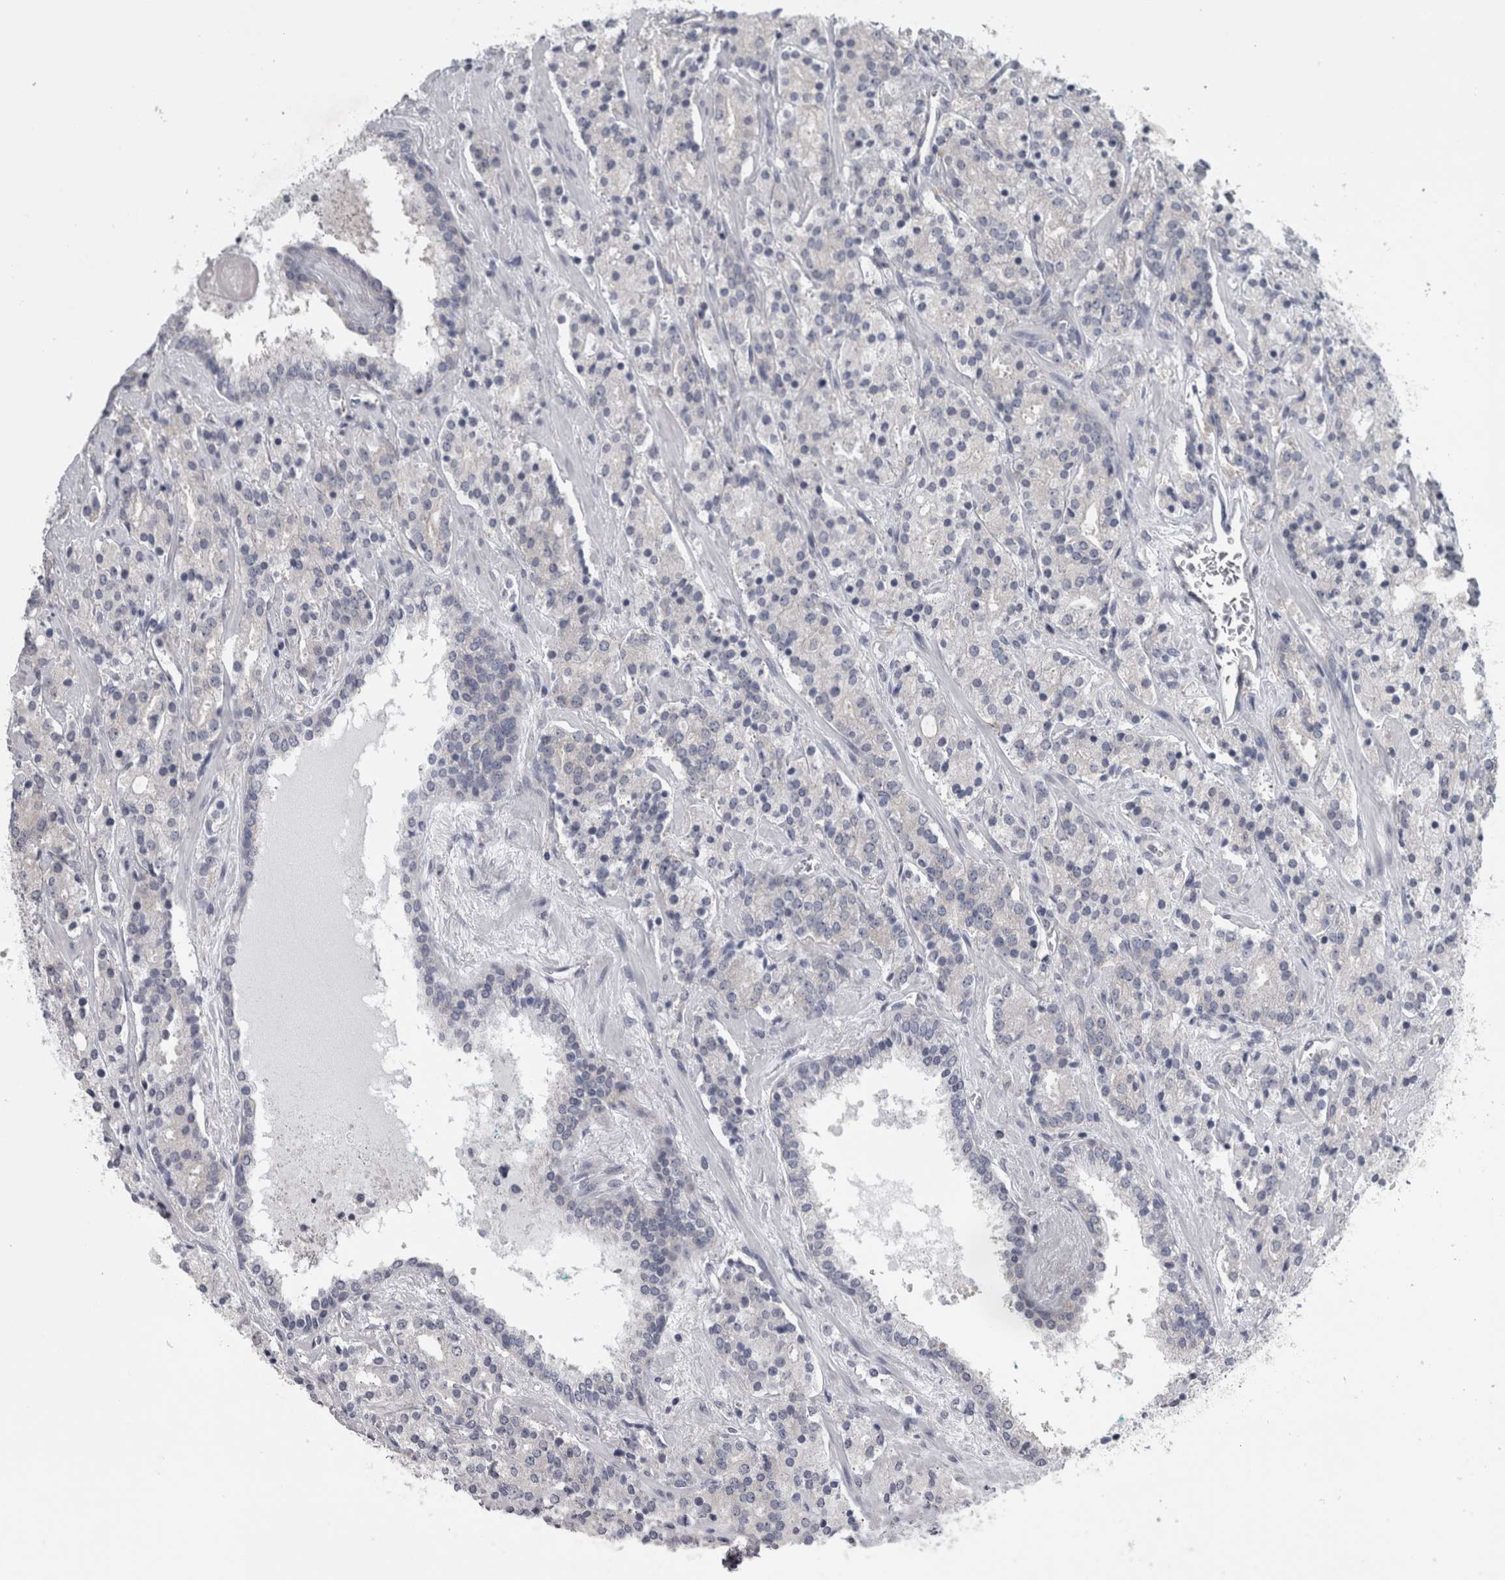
{"staining": {"intensity": "weak", "quantity": "<25%", "location": "cytoplasmic/membranous"}, "tissue": "prostate cancer", "cell_type": "Tumor cells", "image_type": "cancer", "snomed": [{"axis": "morphology", "description": "Adenocarcinoma, High grade"}, {"axis": "topography", "description": "Prostate"}], "caption": "Immunohistochemistry (IHC) photomicrograph of high-grade adenocarcinoma (prostate) stained for a protein (brown), which demonstrates no positivity in tumor cells.", "gene": "PRRC2C", "patient": {"sex": "male", "age": 71}}